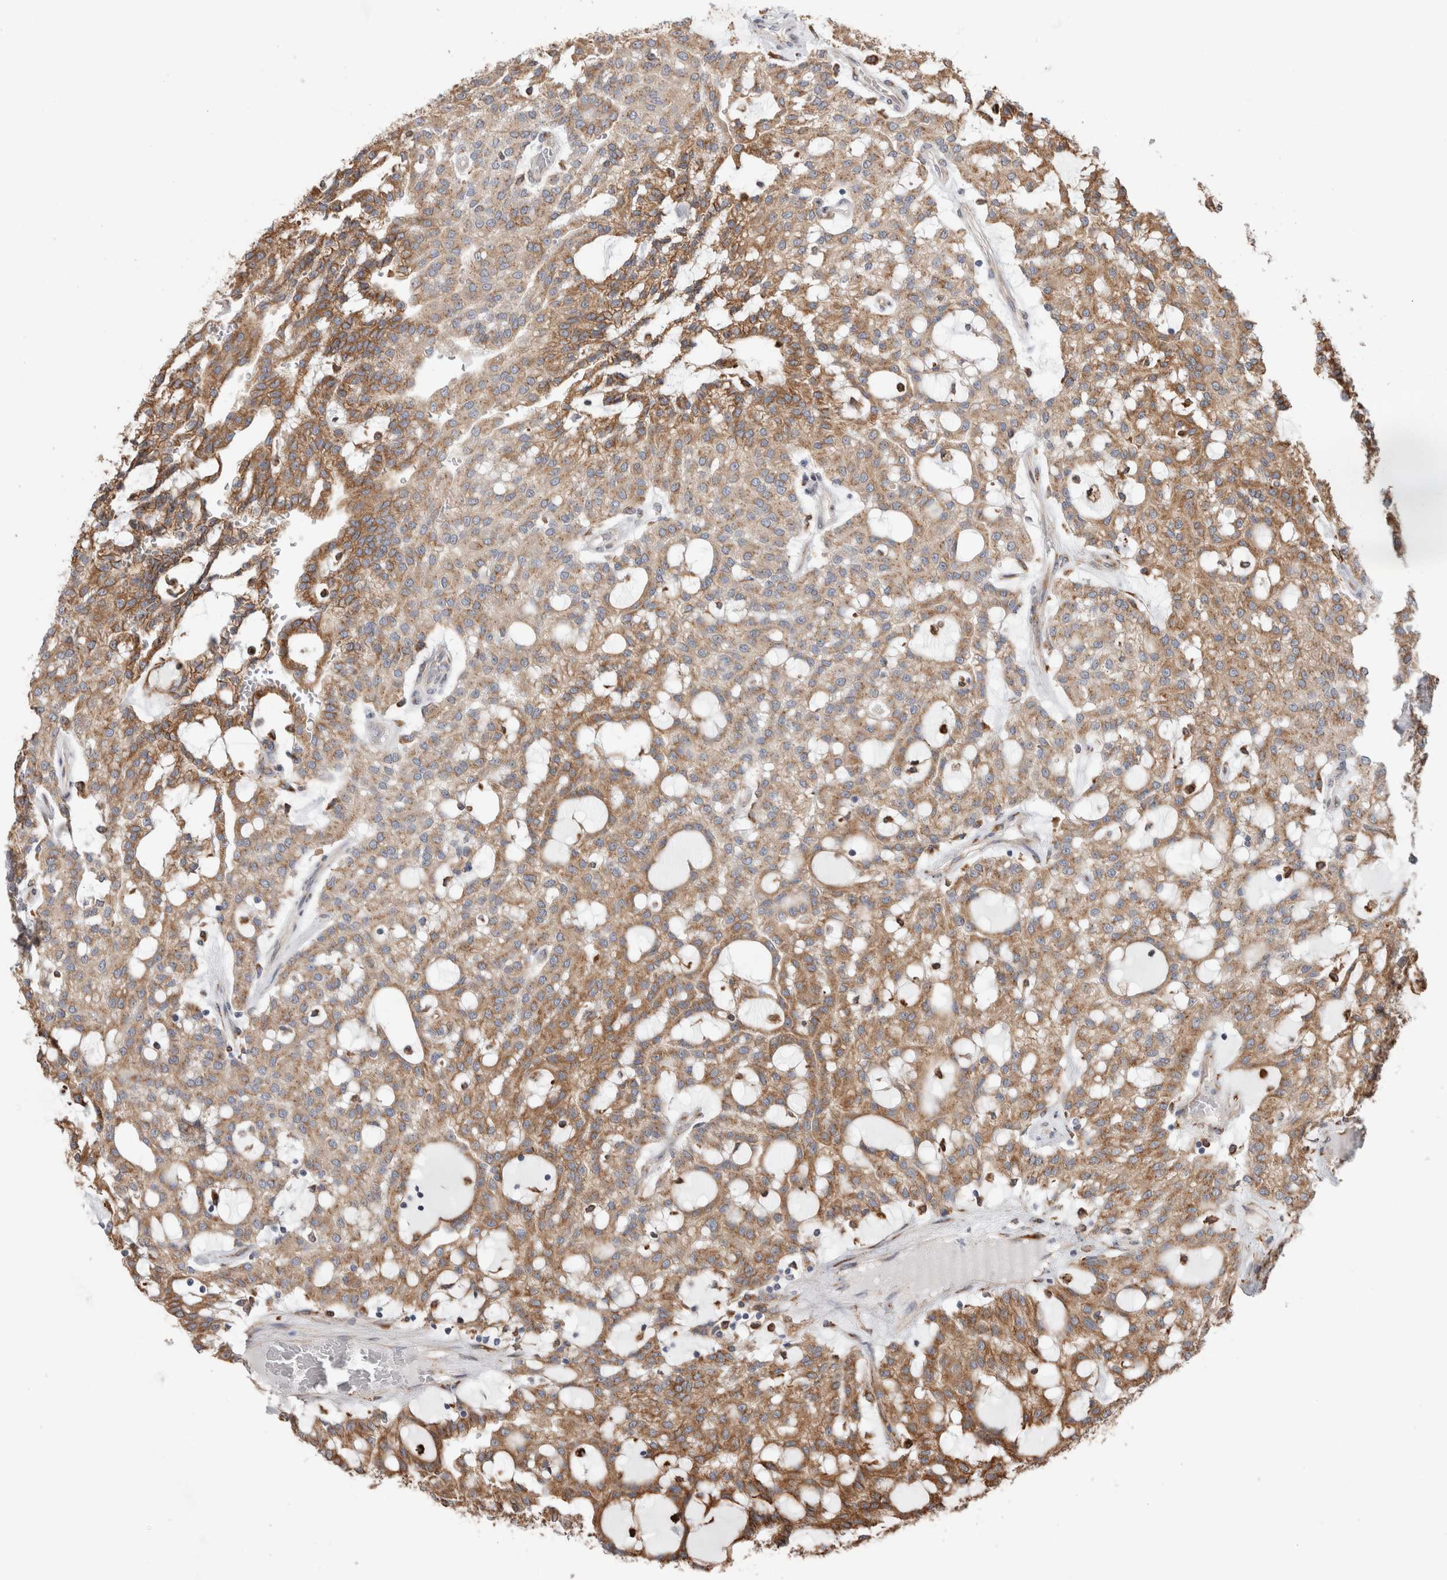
{"staining": {"intensity": "moderate", "quantity": ">75%", "location": "cytoplasmic/membranous"}, "tissue": "renal cancer", "cell_type": "Tumor cells", "image_type": "cancer", "snomed": [{"axis": "morphology", "description": "Adenocarcinoma, NOS"}, {"axis": "topography", "description": "Kidney"}], "caption": "A high-resolution photomicrograph shows IHC staining of renal adenocarcinoma, which shows moderate cytoplasmic/membranous positivity in approximately >75% of tumor cells.", "gene": "P4HA1", "patient": {"sex": "male", "age": 63}}